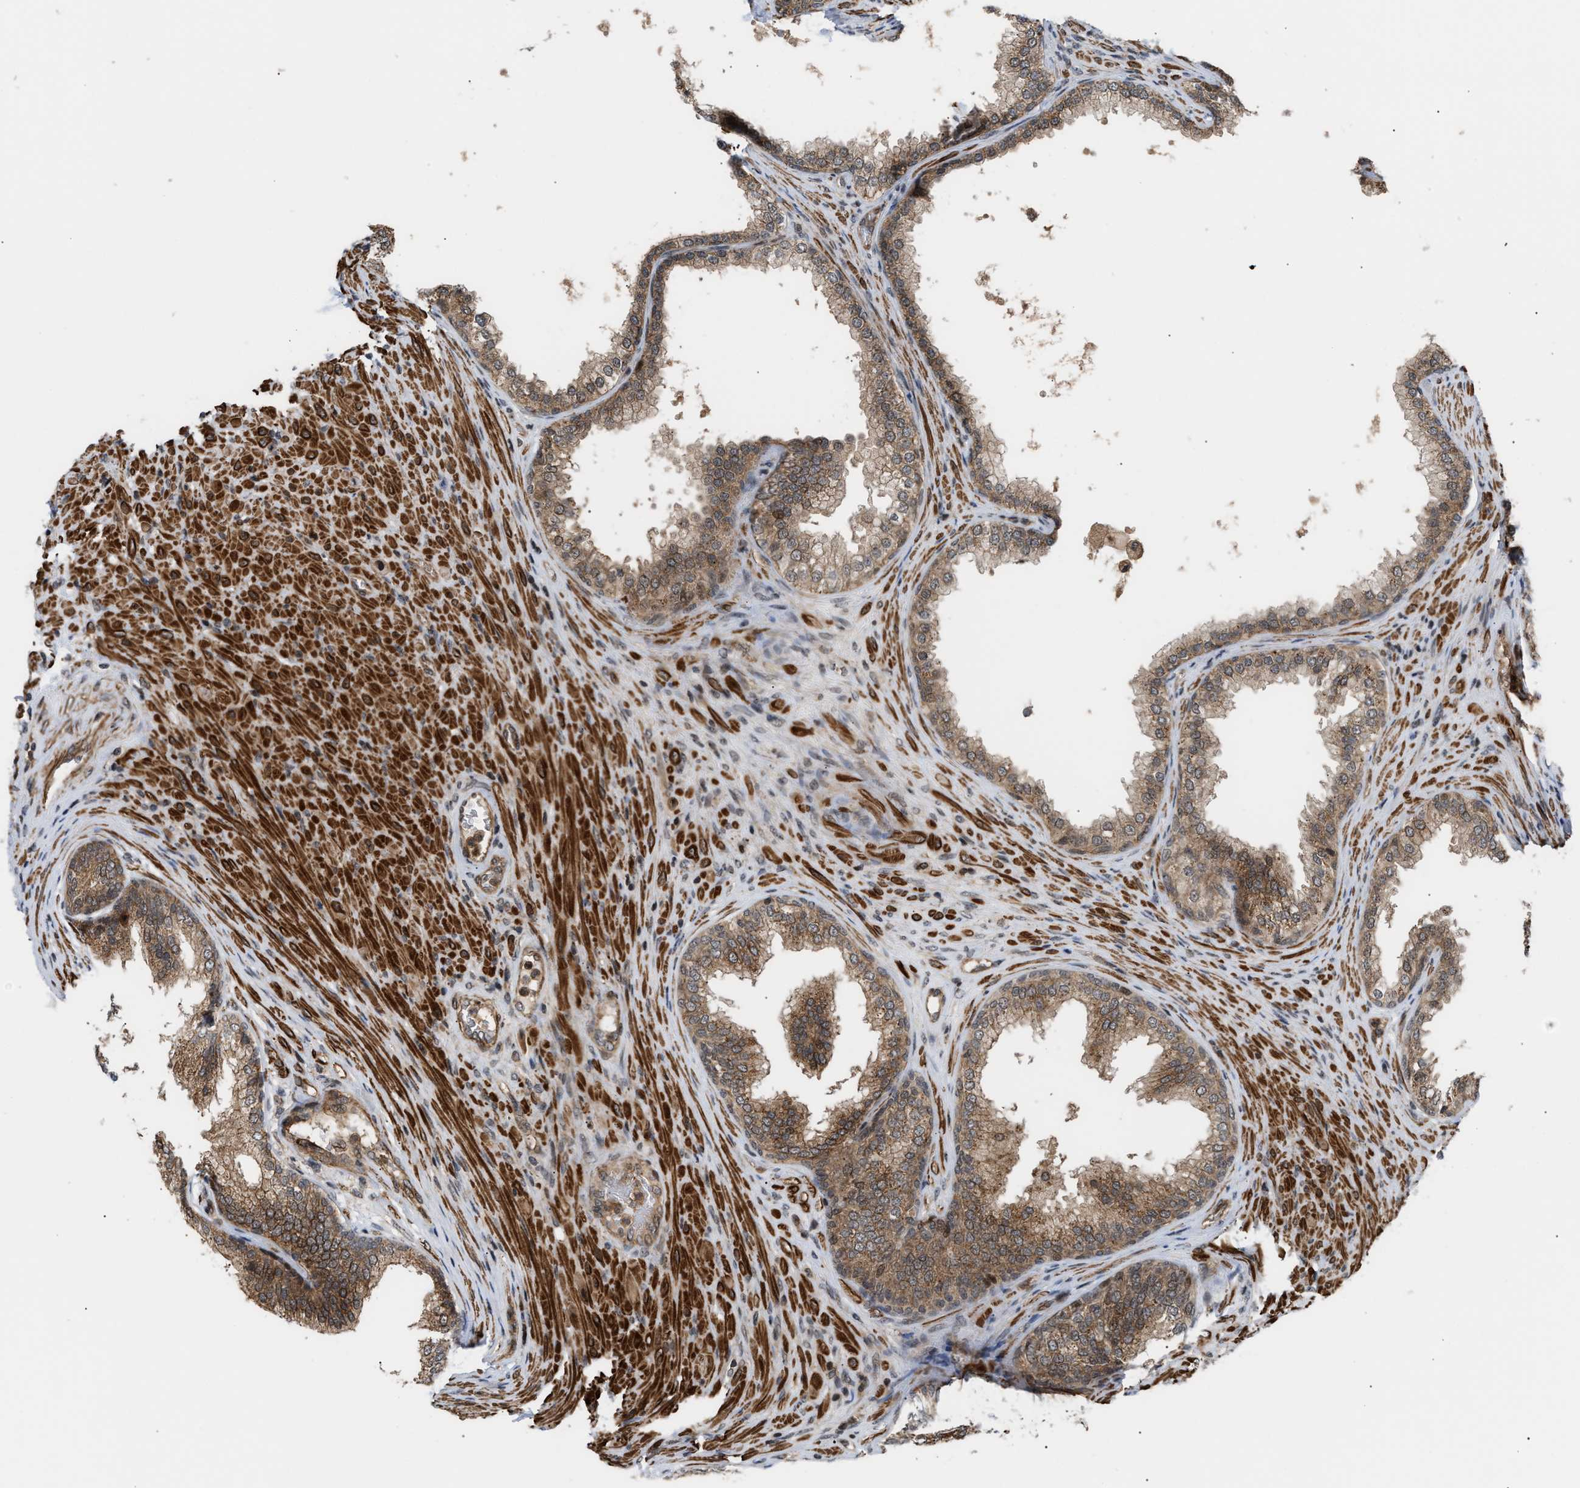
{"staining": {"intensity": "weak", "quantity": ">75%", "location": "cytoplasmic/membranous,nuclear"}, "tissue": "prostate", "cell_type": "Glandular cells", "image_type": "normal", "snomed": [{"axis": "morphology", "description": "Normal tissue, NOS"}, {"axis": "topography", "description": "Prostate"}], "caption": "The histopathology image demonstrates a brown stain indicating the presence of a protein in the cytoplasmic/membranous,nuclear of glandular cells in prostate. The protein of interest is stained brown, and the nuclei are stained in blue (DAB (3,3'-diaminobenzidine) IHC with brightfield microscopy, high magnification).", "gene": "STAU2", "patient": {"sex": "male", "age": 76}}